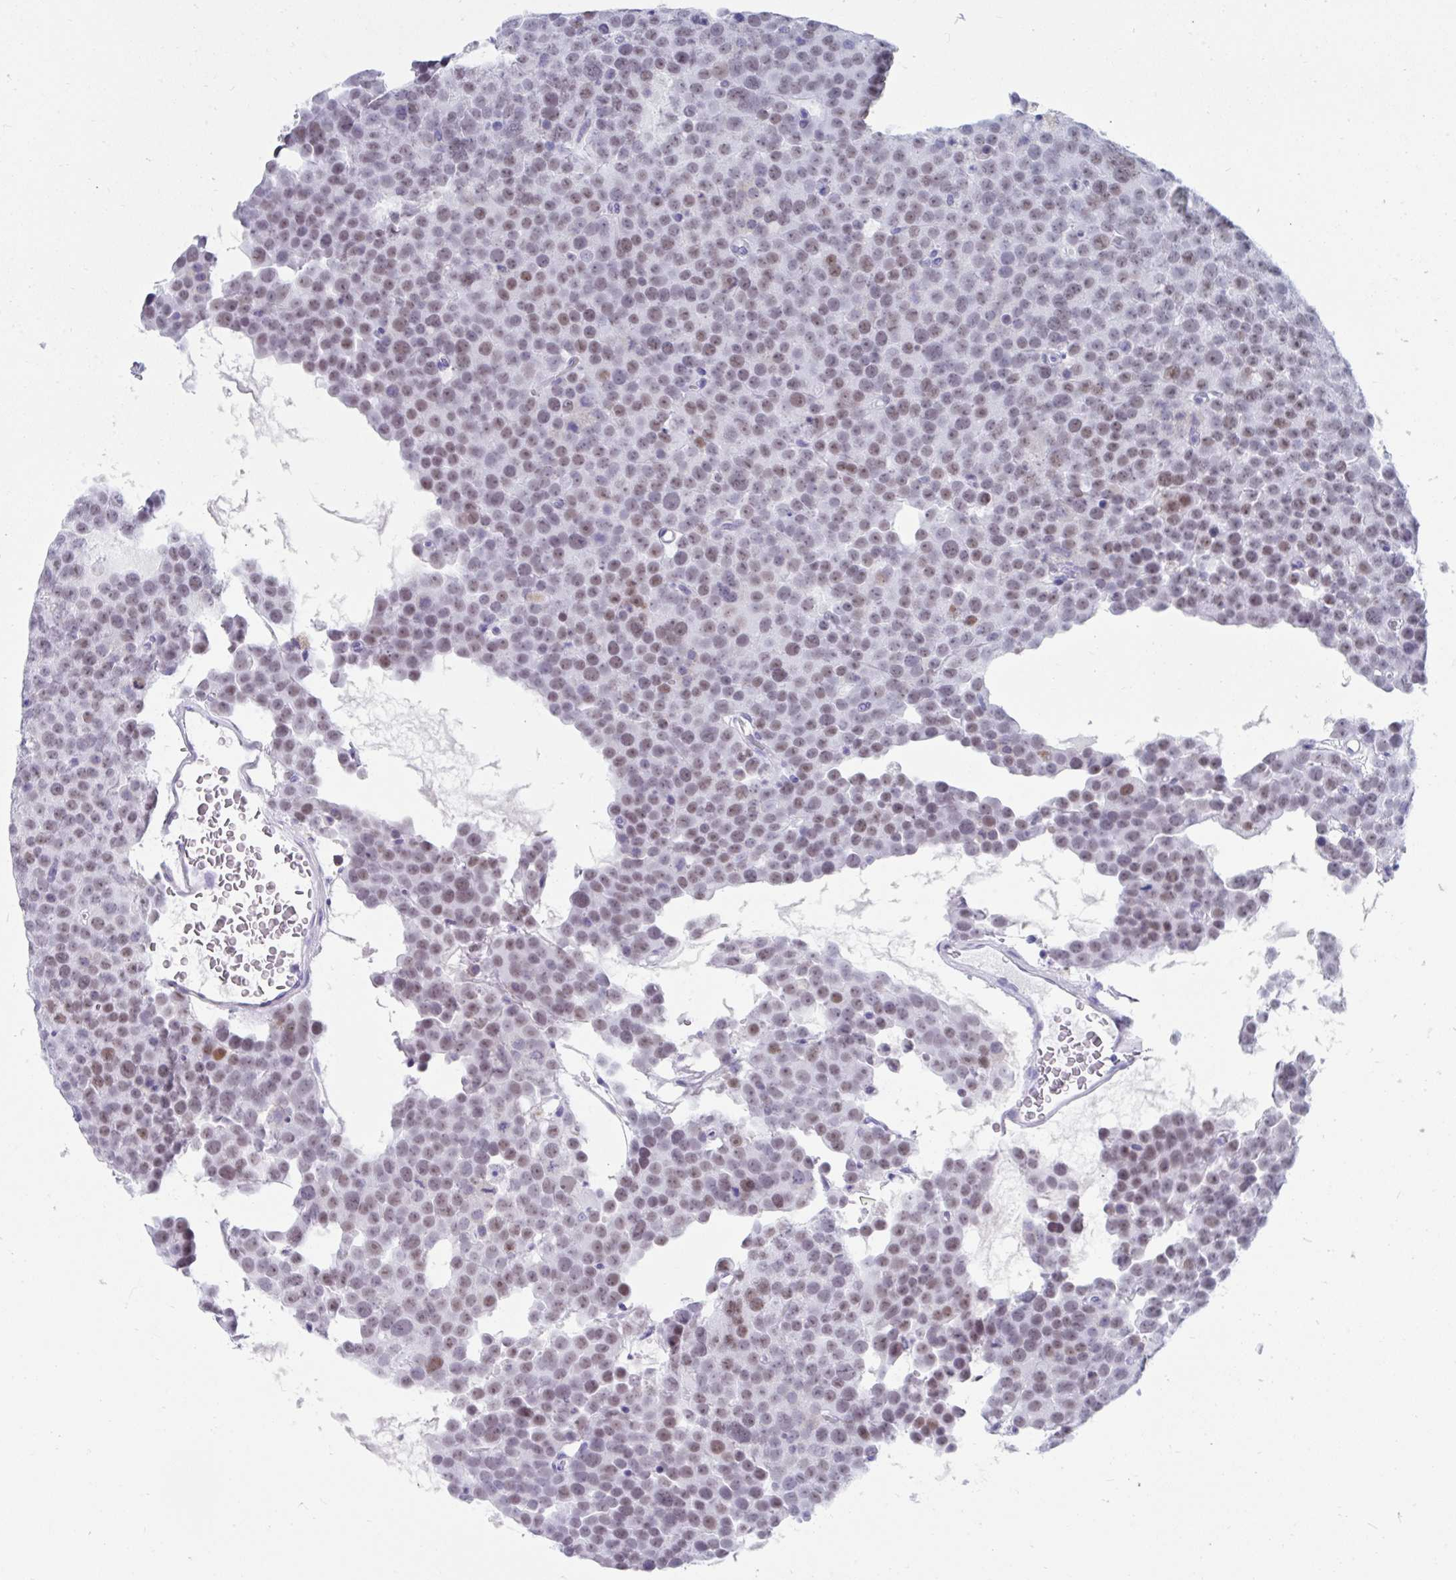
{"staining": {"intensity": "moderate", "quantity": ">75%", "location": "nuclear"}, "tissue": "testis cancer", "cell_type": "Tumor cells", "image_type": "cancer", "snomed": [{"axis": "morphology", "description": "Seminoma, NOS"}, {"axis": "topography", "description": "Testis"}], "caption": "A histopathology image showing moderate nuclear expression in approximately >75% of tumor cells in testis seminoma, as visualized by brown immunohistochemical staining.", "gene": "GKN2", "patient": {"sex": "male", "age": 71}}